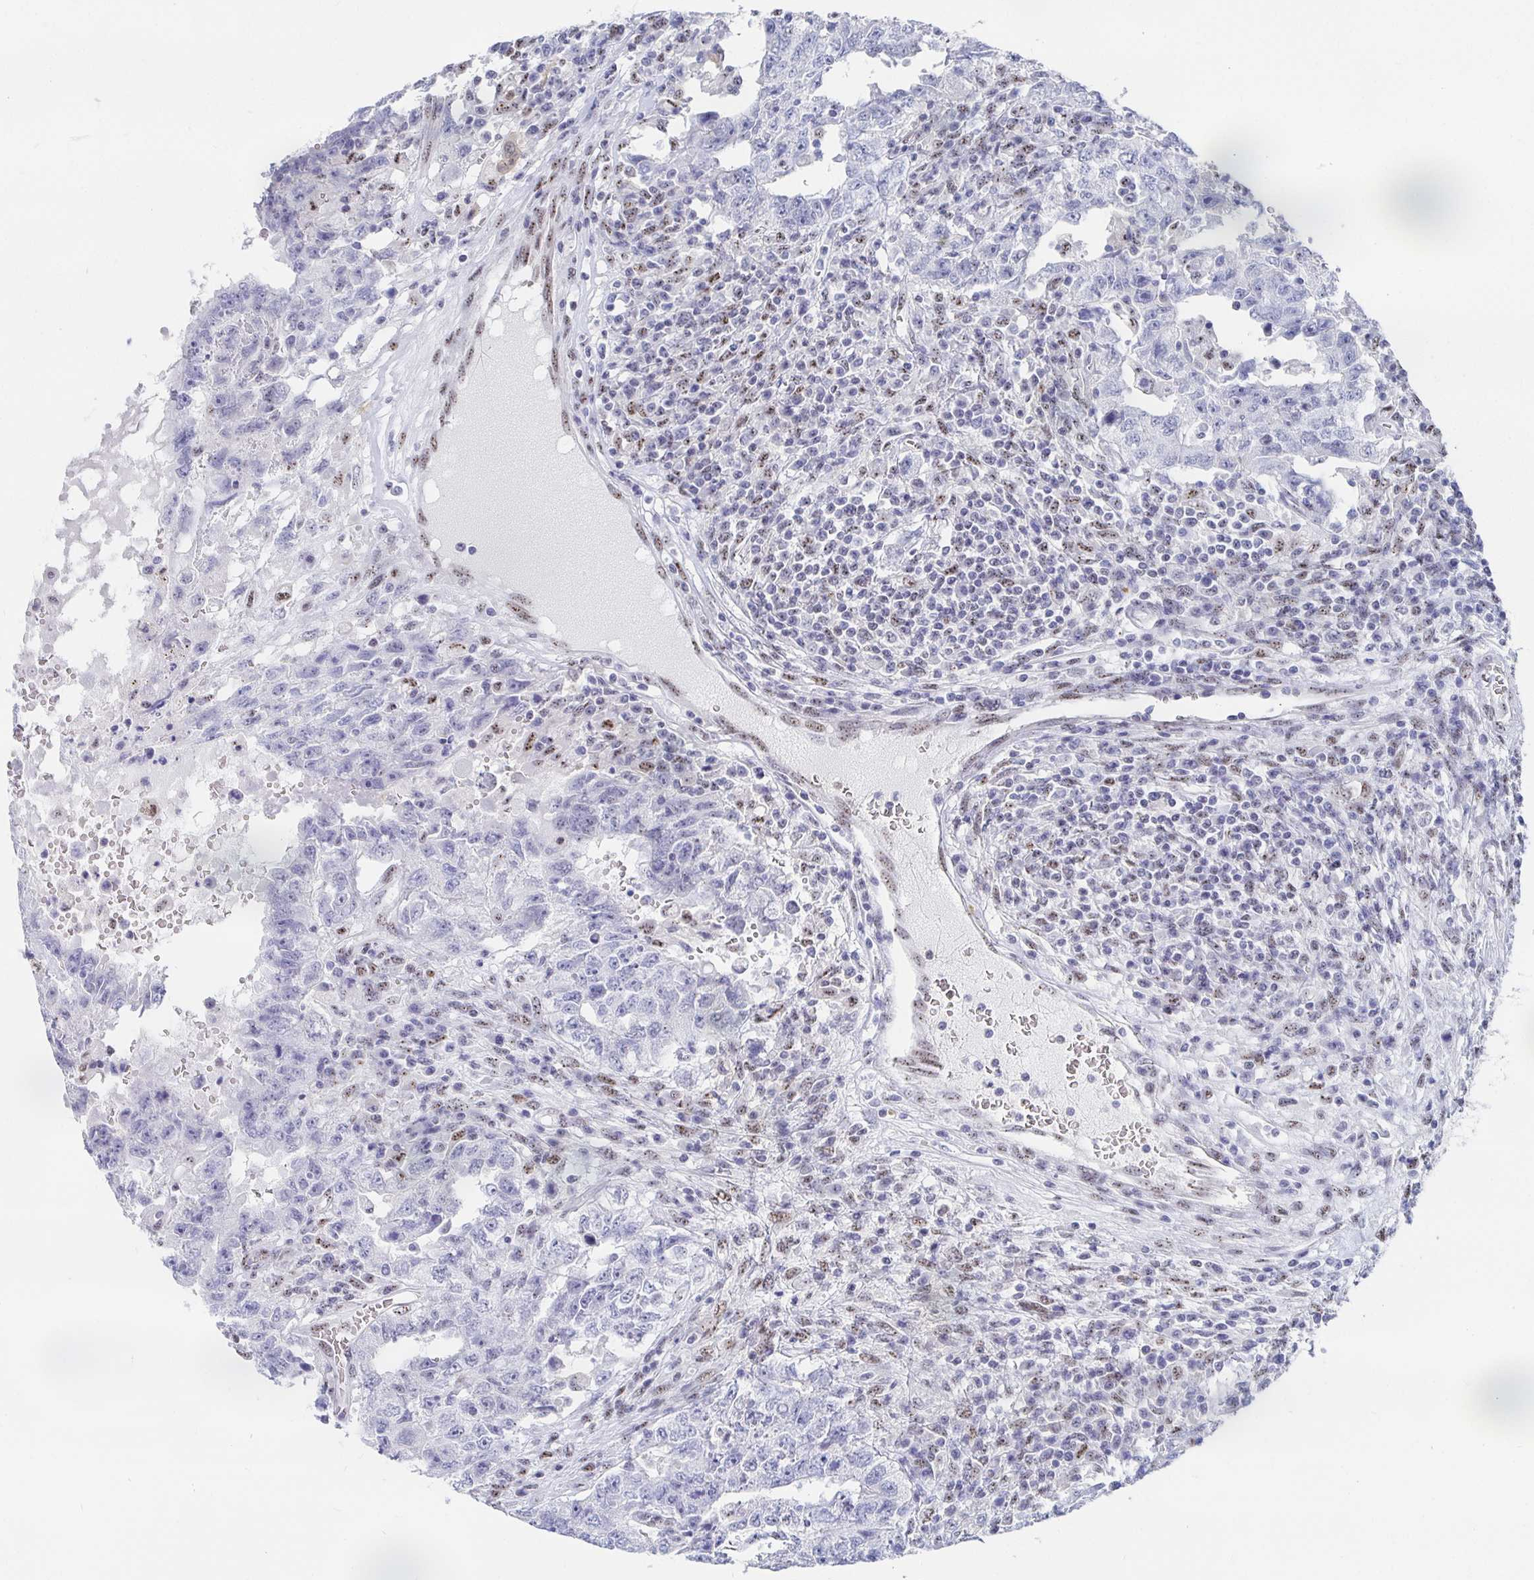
{"staining": {"intensity": "negative", "quantity": "none", "location": "none"}, "tissue": "testis cancer", "cell_type": "Tumor cells", "image_type": "cancer", "snomed": [{"axis": "morphology", "description": "Carcinoma, Embryonal, NOS"}, {"axis": "topography", "description": "Testis"}], "caption": "Tumor cells are negative for brown protein staining in testis embryonal carcinoma.", "gene": "CLIC3", "patient": {"sex": "male", "age": 26}}